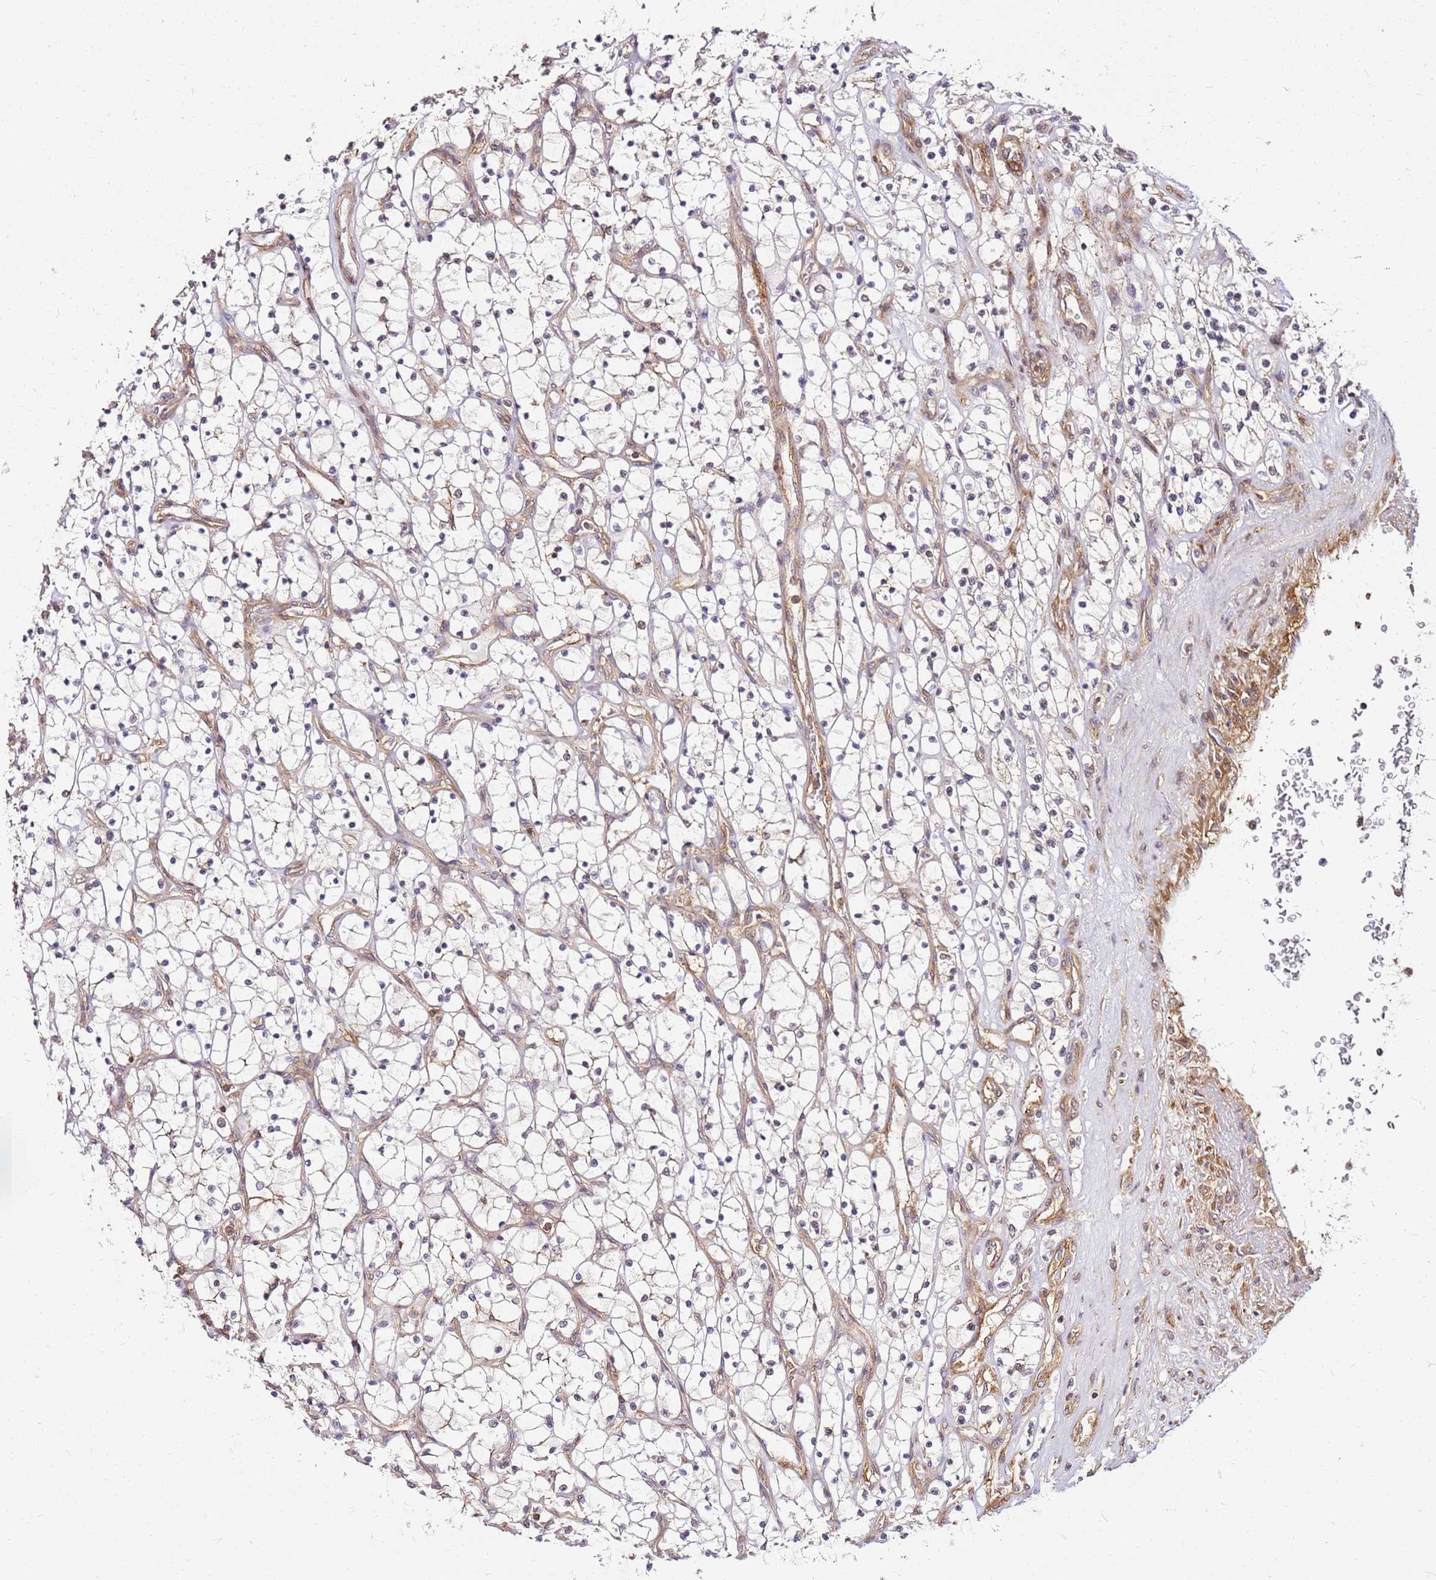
{"staining": {"intensity": "negative", "quantity": "none", "location": "none"}, "tissue": "renal cancer", "cell_type": "Tumor cells", "image_type": "cancer", "snomed": [{"axis": "morphology", "description": "Adenocarcinoma, NOS"}, {"axis": "topography", "description": "Kidney"}], "caption": "Tumor cells show no significant staining in renal cancer (adenocarcinoma).", "gene": "PIH1D1", "patient": {"sex": "female", "age": 69}}